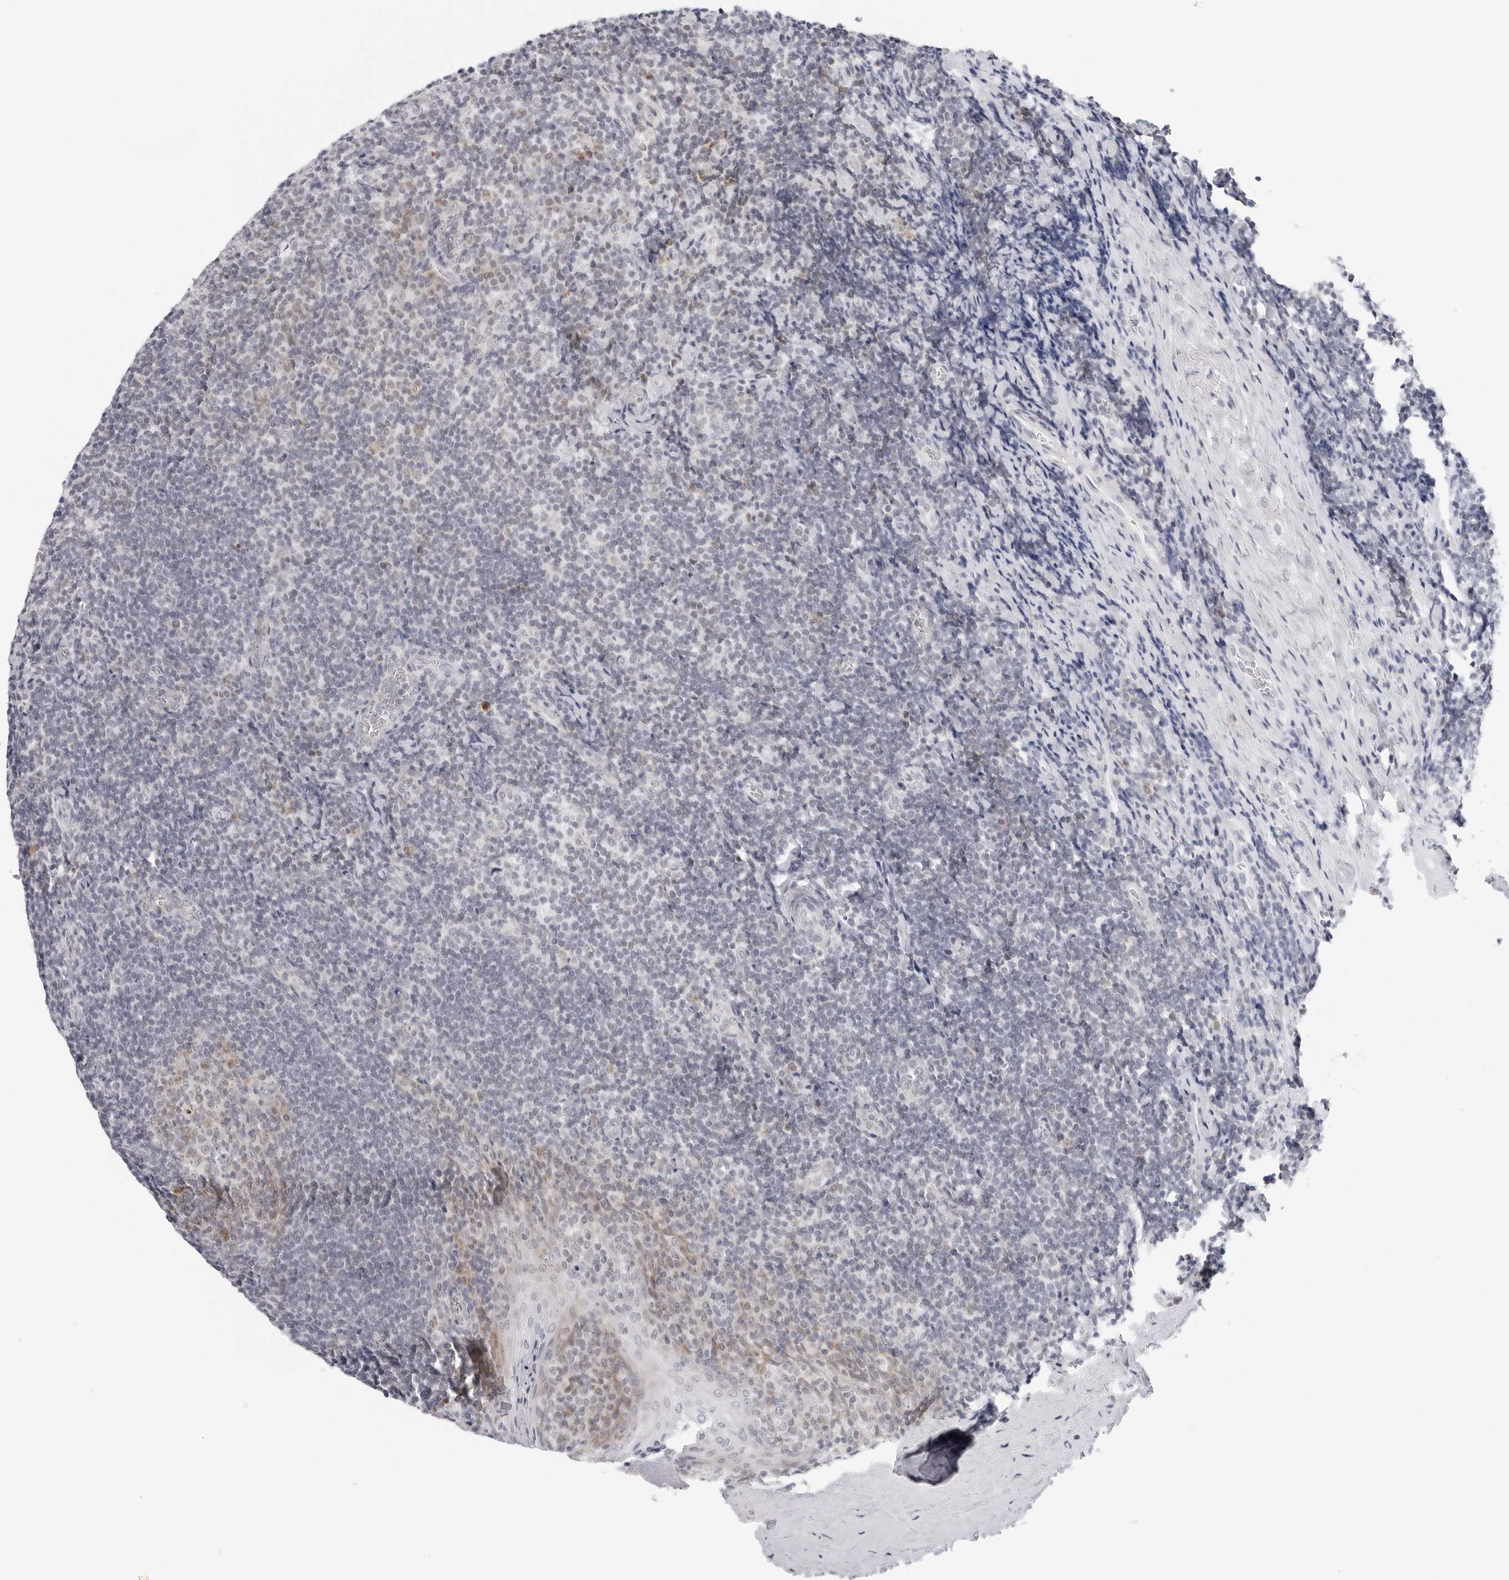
{"staining": {"intensity": "moderate", "quantity": "<25%", "location": "cytoplasmic/membranous"}, "tissue": "tonsil", "cell_type": "Germinal center cells", "image_type": "normal", "snomed": [{"axis": "morphology", "description": "Normal tissue, NOS"}, {"axis": "topography", "description": "Tonsil"}], "caption": "Tonsil stained for a protein (brown) displays moderate cytoplasmic/membranous positive expression in approximately <25% of germinal center cells.", "gene": "CIART", "patient": {"sex": "male", "age": 27}}